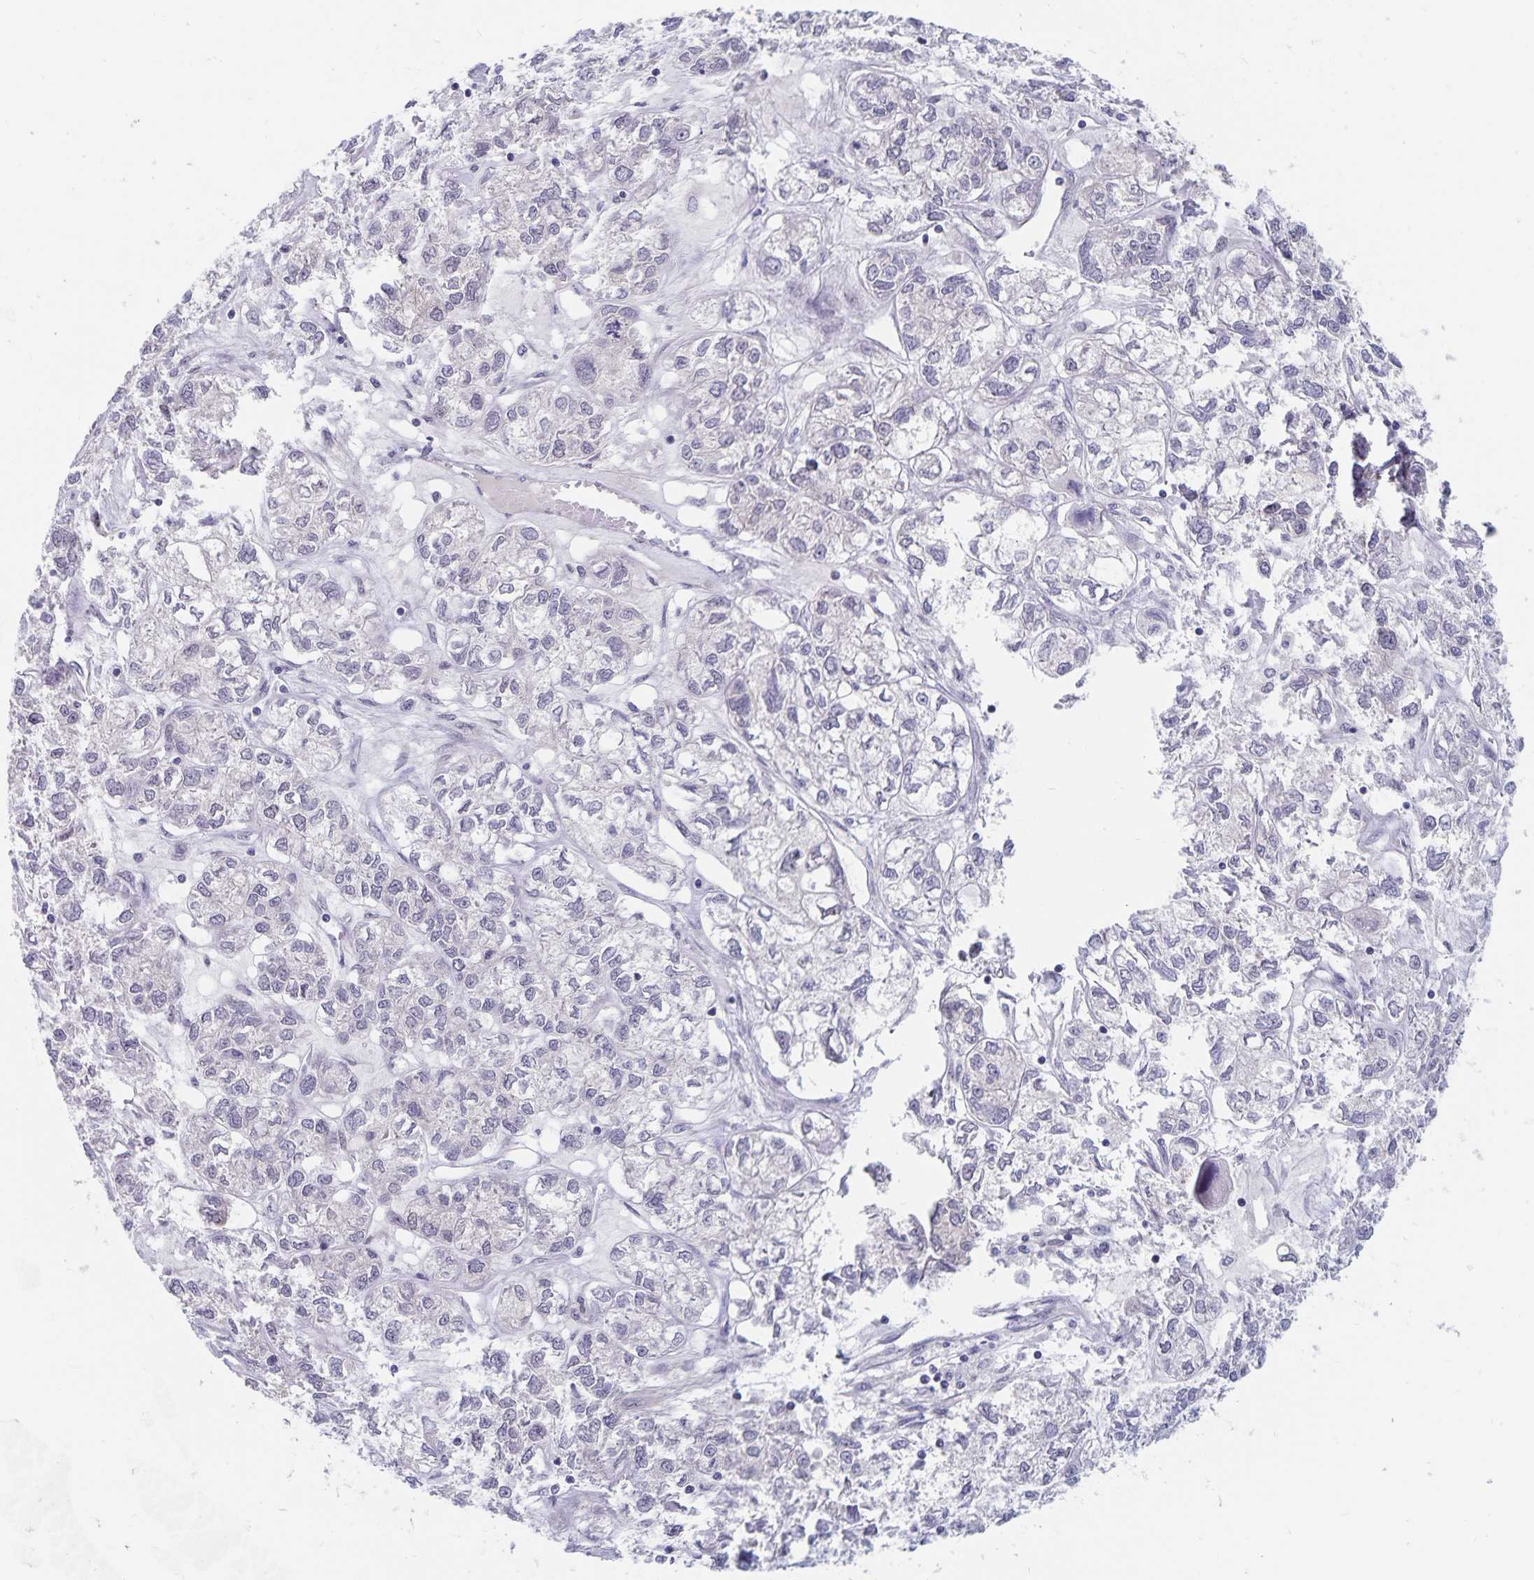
{"staining": {"intensity": "negative", "quantity": "none", "location": "none"}, "tissue": "ovarian cancer", "cell_type": "Tumor cells", "image_type": "cancer", "snomed": [{"axis": "morphology", "description": "Carcinoma, endometroid"}, {"axis": "topography", "description": "Ovary"}], "caption": "The histopathology image shows no staining of tumor cells in endometroid carcinoma (ovarian).", "gene": "BAG6", "patient": {"sex": "female", "age": 64}}